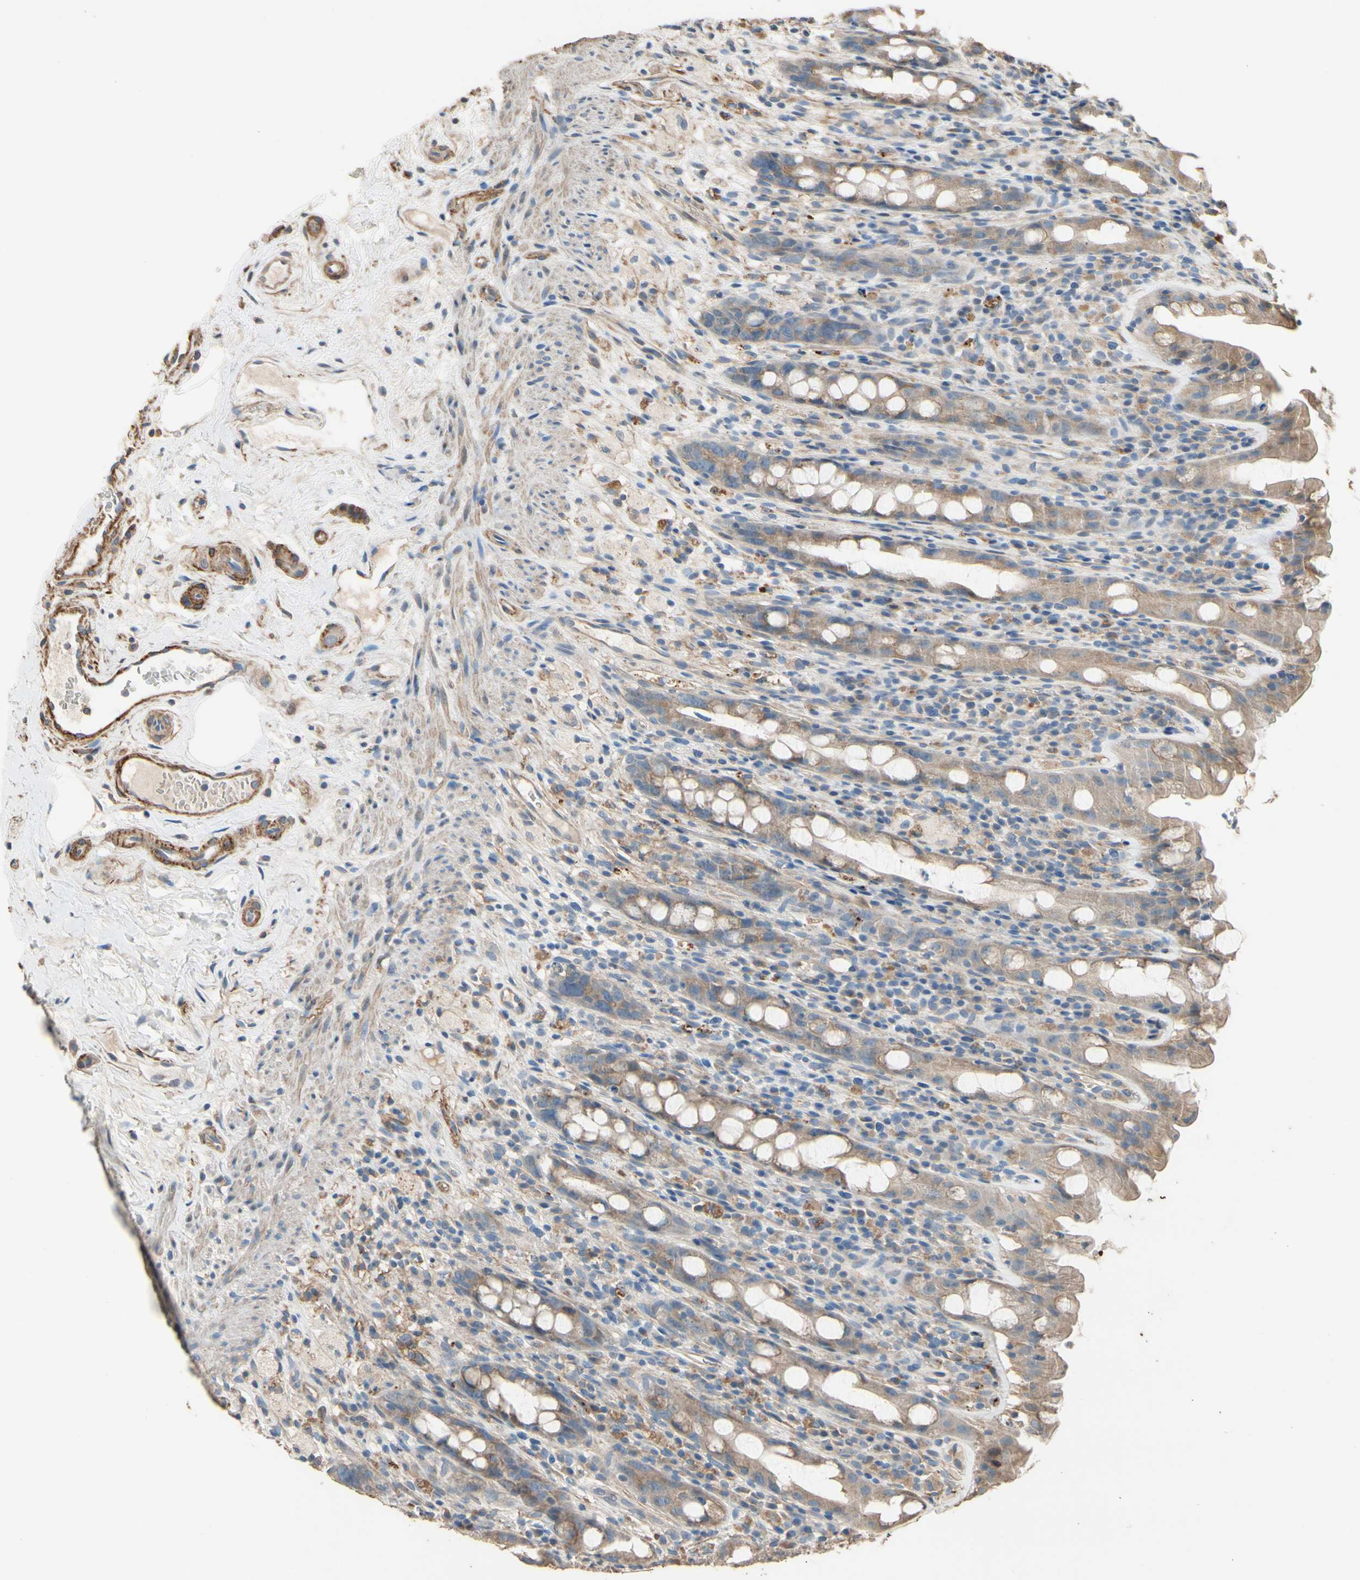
{"staining": {"intensity": "weak", "quantity": ">75%", "location": "cytoplasmic/membranous"}, "tissue": "rectum", "cell_type": "Glandular cells", "image_type": "normal", "snomed": [{"axis": "morphology", "description": "Normal tissue, NOS"}, {"axis": "topography", "description": "Rectum"}], "caption": "Brown immunohistochemical staining in normal human rectum displays weak cytoplasmic/membranous expression in approximately >75% of glandular cells.", "gene": "SUSD2", "patient": {"sex": "male", "age": 44}}